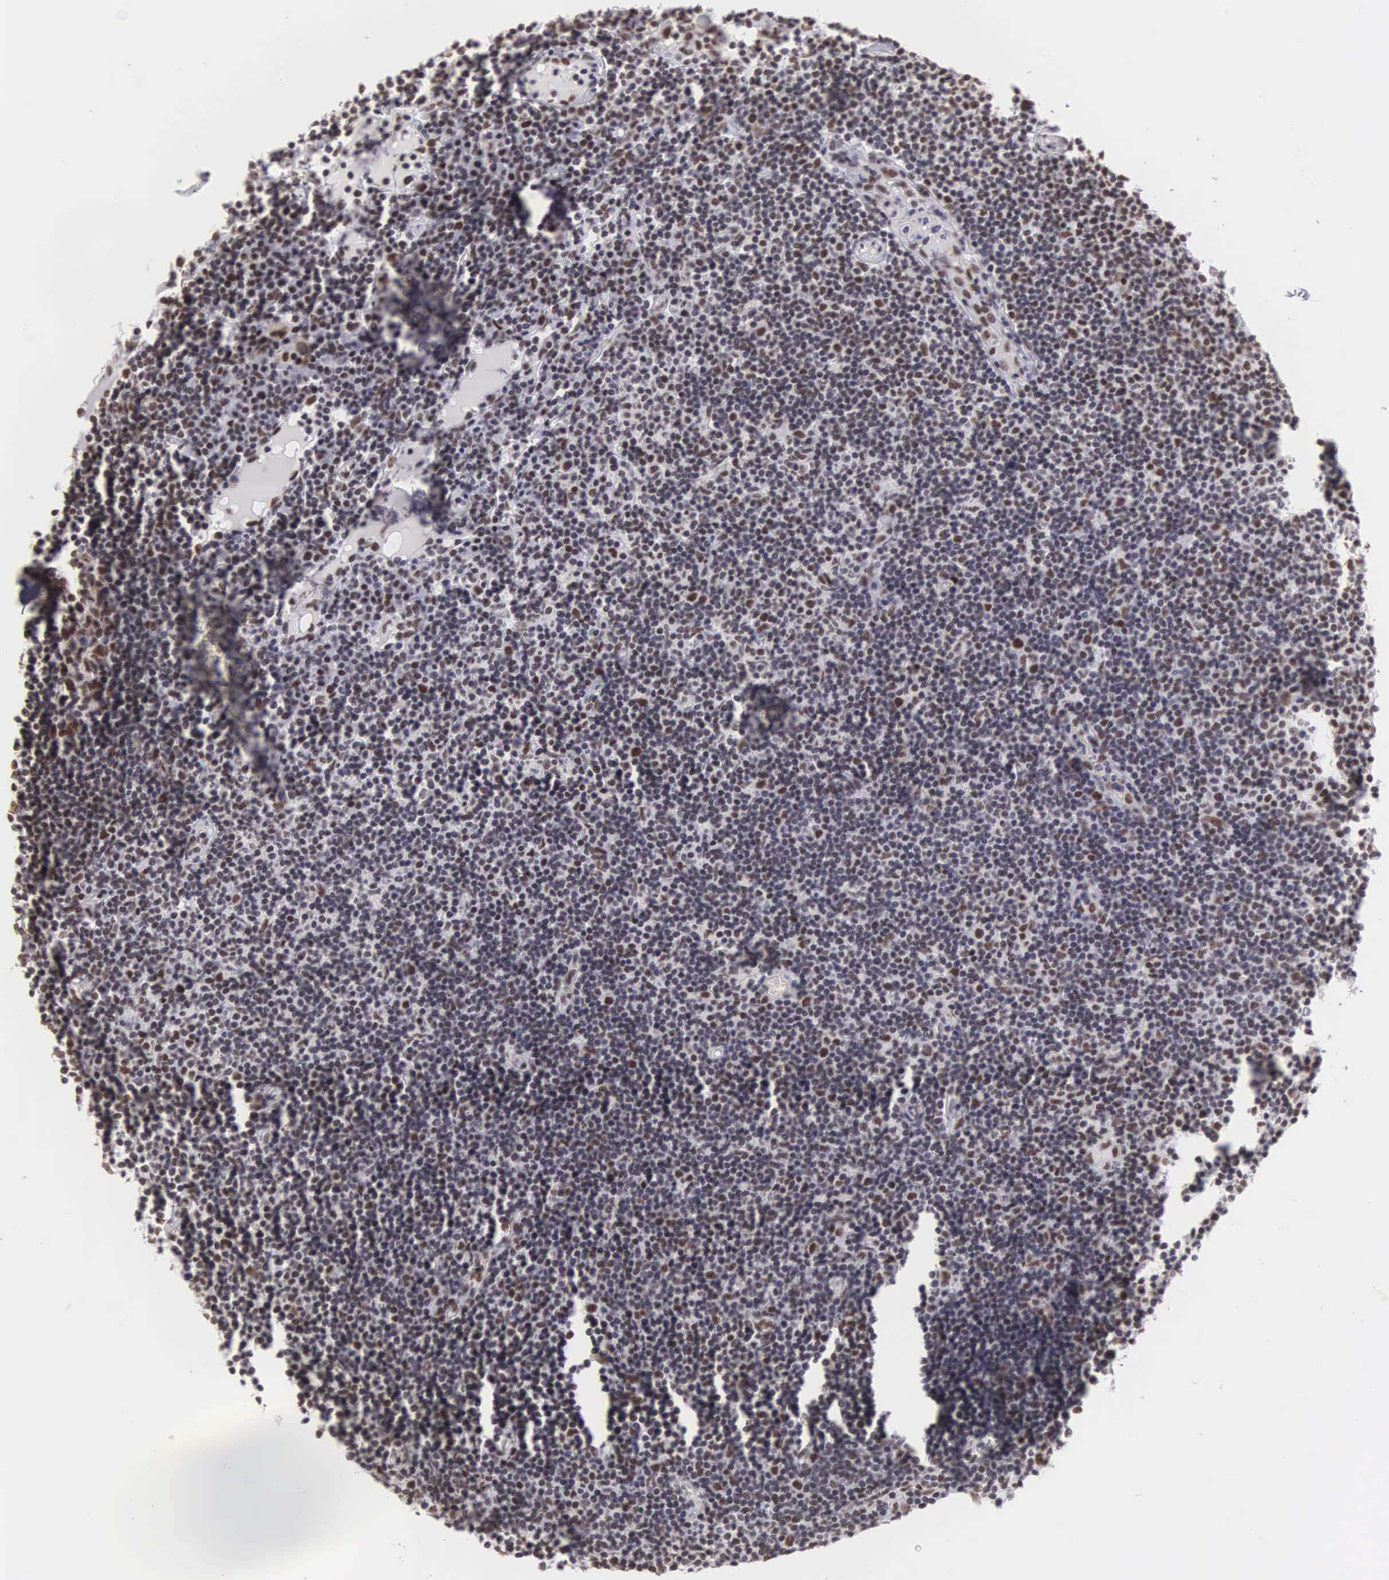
{"staining": {"intensity": "moderate", "quantity": ">75%", "location": "nuclear"}, "tissue": "lymph node", "cell_type": "Germinal center cells", "image_type": "normal", "snomed": [{"axis": "morphology", "description": "Normal tissue, NOS"}, {"axis": "topography", "description": "Lymph node"}], "caption": "Lymph node stained with IHC exhibits moderate nuclear staining in approximately >75% of germinal center cells.", "gene": "CSTF2", "patient": {"sex": "female", "age": 55}}